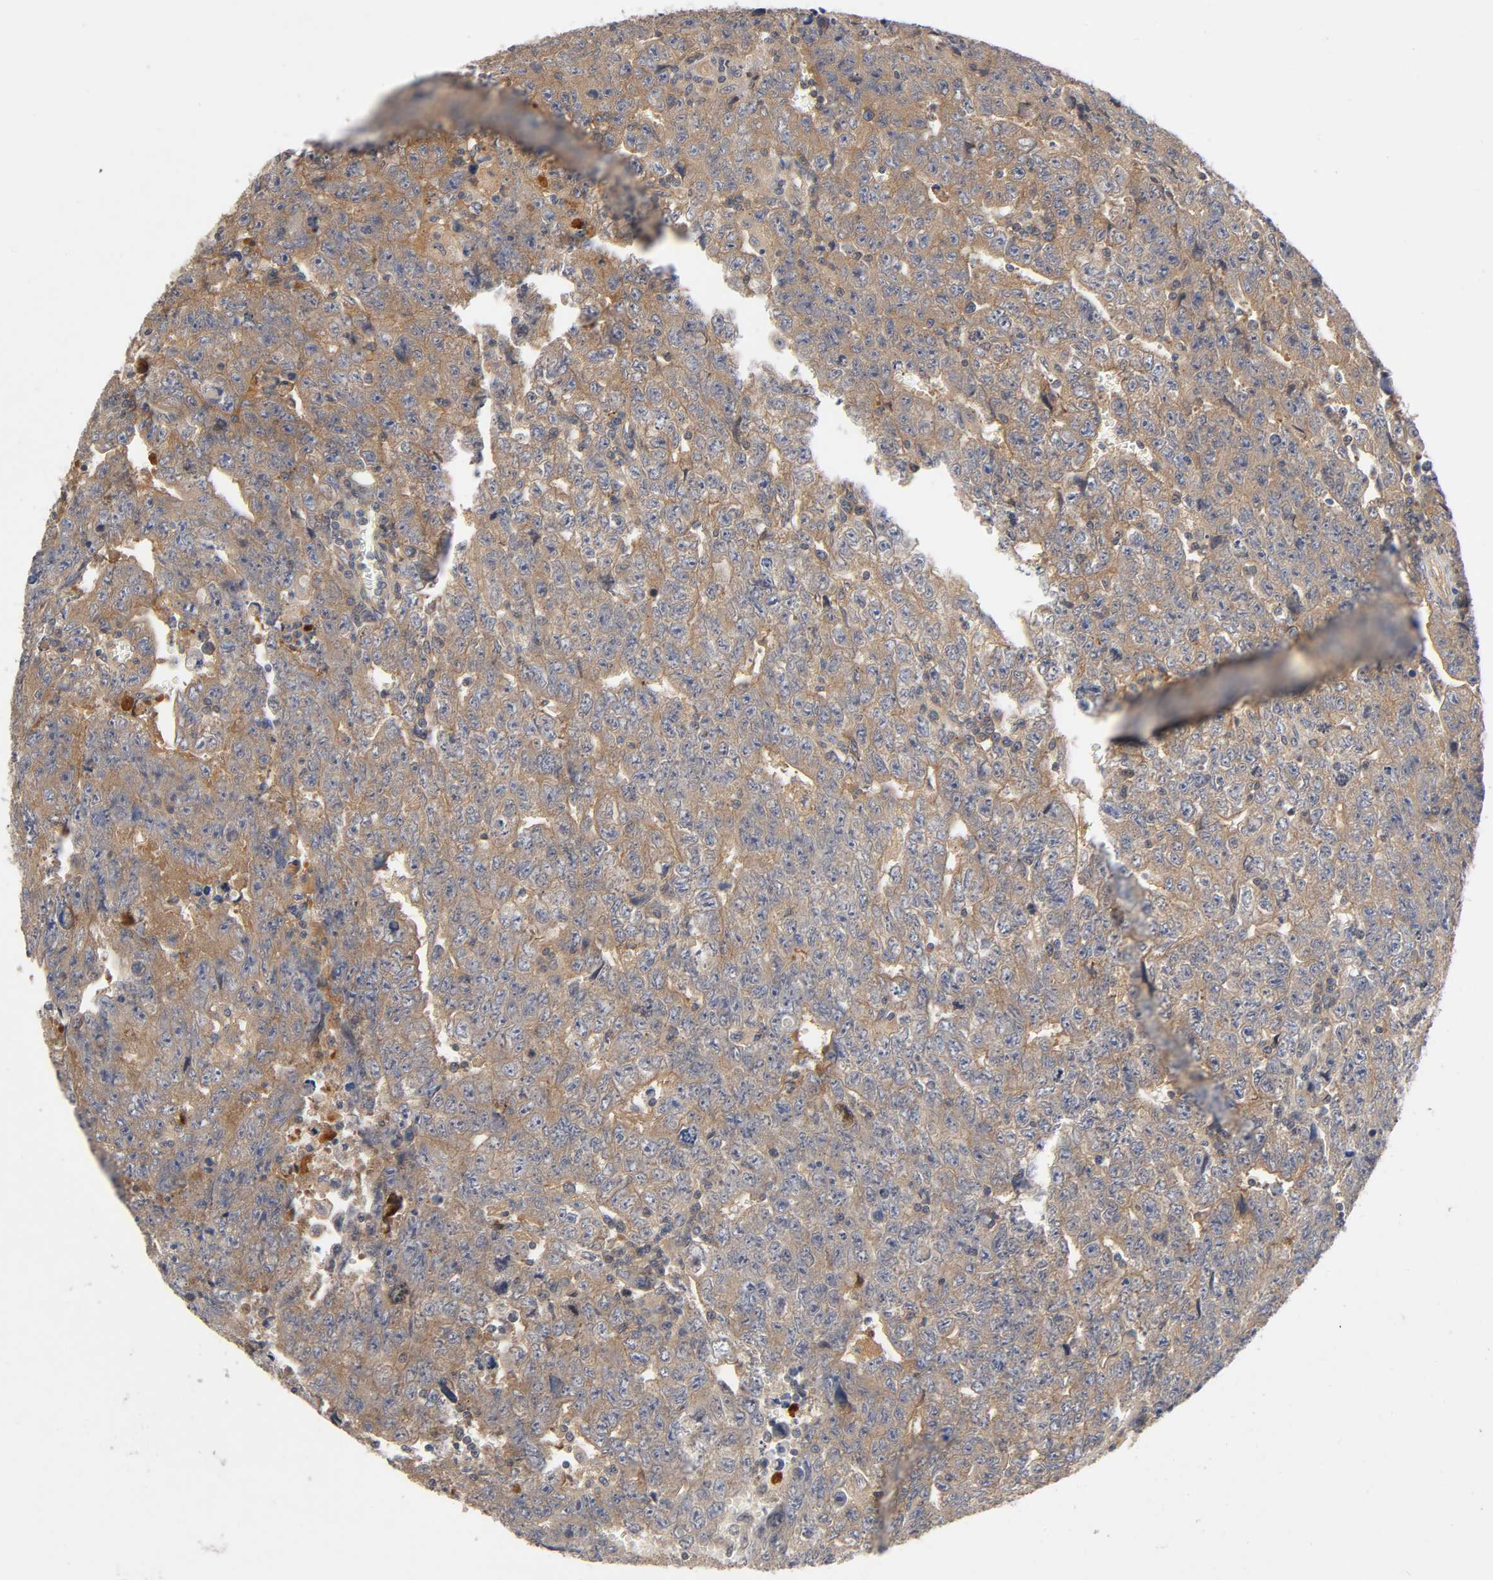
{"staining": {"intensity": "moderate", "quantity": ">75%", "location": "cytoplasmic/membranous"}, "tissue": "testis cancer", "cell_type": "Tumor cells", "image_type": "cancer", "snomed": [{"axis": "morphology", "description": "Carcinoma, Embryonal, NOS"}, {"axis": "topography", "description": "Testis"}], "caption": "Testis cancer (embryonal carcinoma) stained with DAB immunohistochemistry (IHC) displays medium levels of moderate cytoplasmic/membranous expression in about >75% of tumor cells. (DAB = brown stain, brightfield microscopy at high magnification).", "gene": "CPB2", "patient": {"sex": "male", "age": 28}}